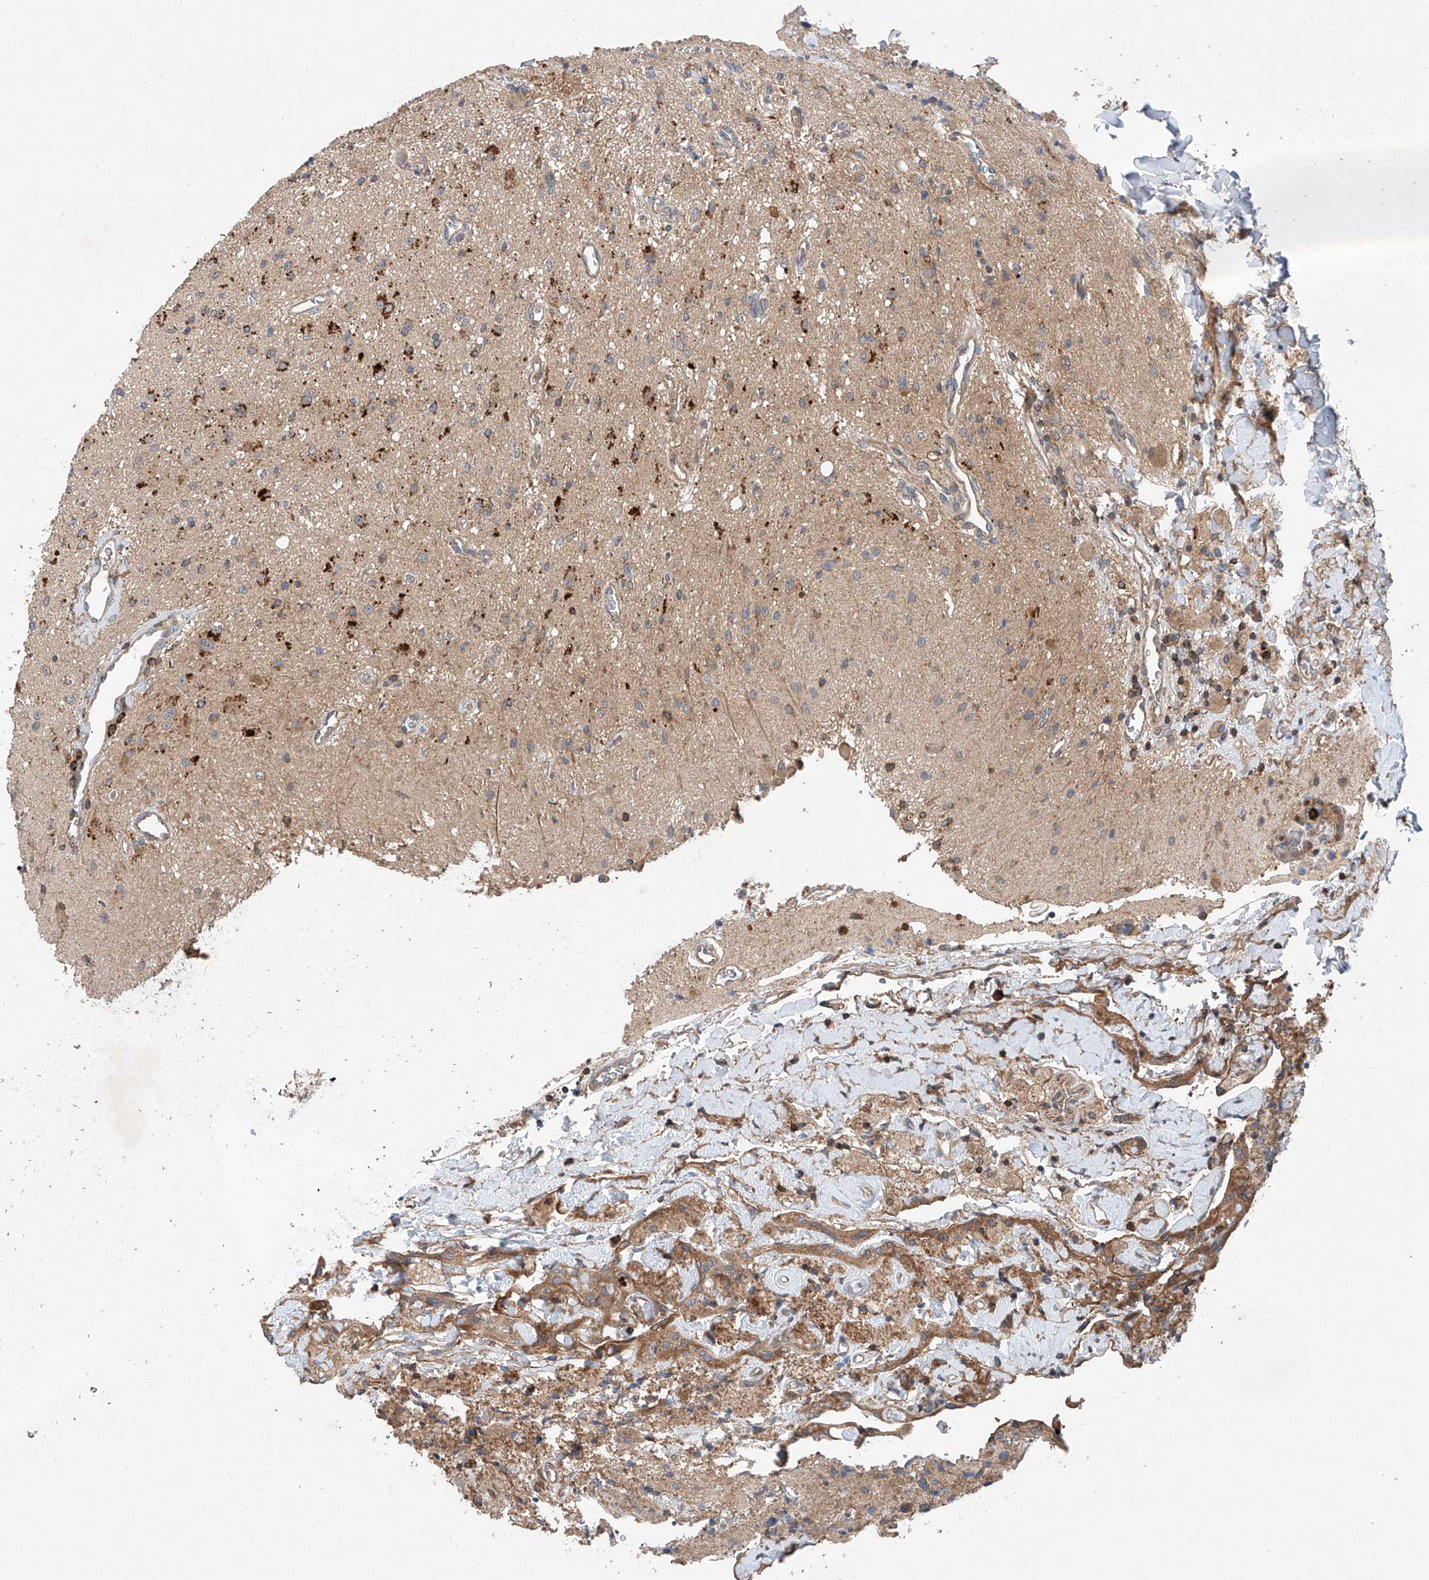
{"staining": {"intensity": "weak", "quantity": "25%-75%", "location": "cytoplasmic/membranous"}, "tissue": "glioma", "cell_type": "Tumor cells", "image_type": "cancer", "snomed": [{"axis": "morphology", "description": "Glioma, malignant, High grade"}, {"axis": "topography", "description": "Brain"}], "caption": "Protein analysis of malignant glioma (high-grade) tissue reveals weak cytoplasmic/membranous expression in about 25%-75% of tumor cells. Using DAB (3,3'-diaminobenzidine) (brown) and hematoxylin (blue) stains, captured at high magnification using brightfield microscopy.", "gene": "CEP85L", "patient": {"sex": "male", "age": 34}}